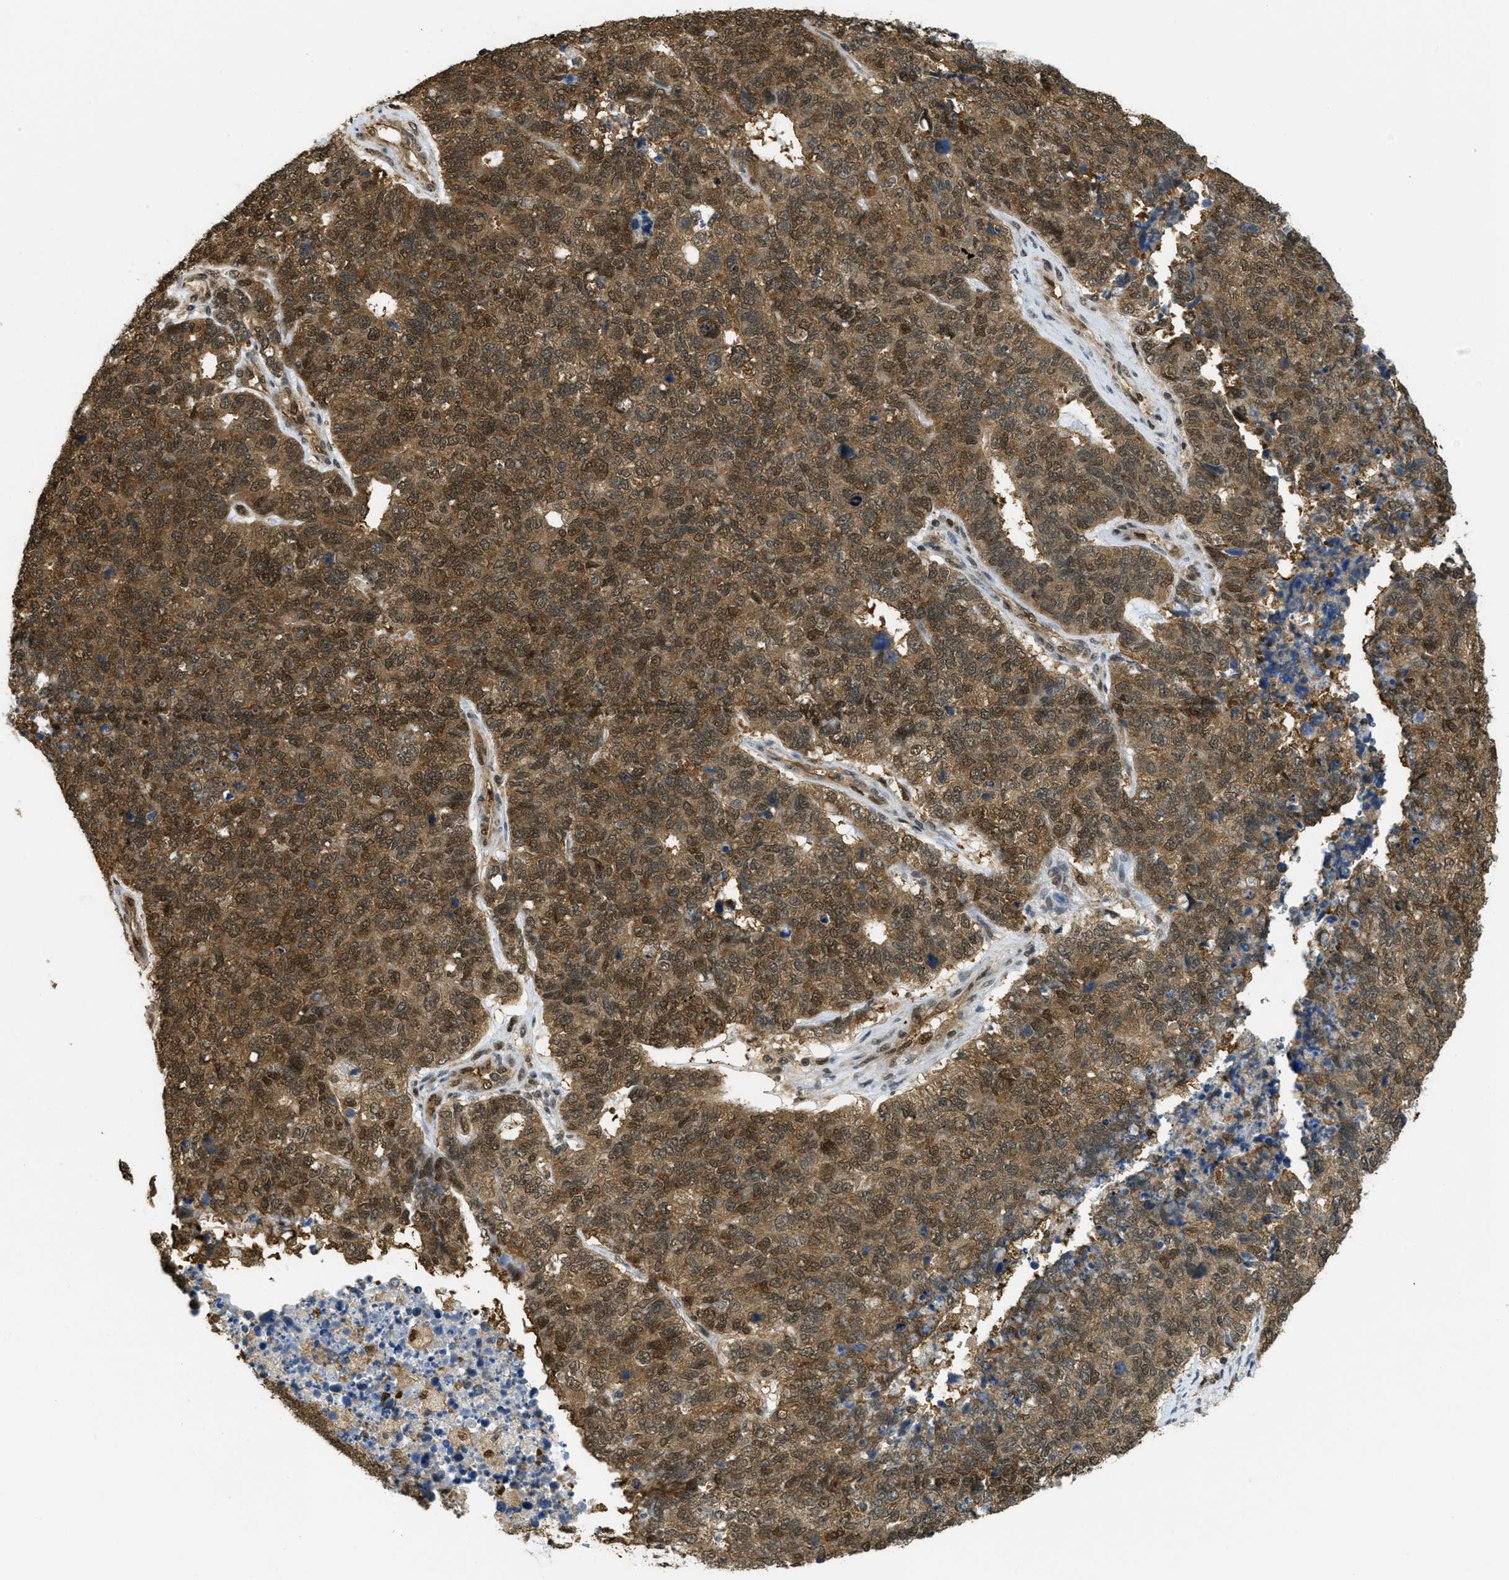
{"staining": {"intensity": "moderate", "quantity": ">75%", "location": "cytoplasmic/membranous,nuclear"}, "tissue": "cervical cancer", "cell_type": "Tumor cells", "image_type": "cancer", "snomed": [{"axis": "morphology", "description": "Squamous cell carcinoma, NOS"}, {"axis": "topography", "description": "Cervix"}], "caption": "Cervical cancer stained with immunohistochemistry (IHC) shows moderate cytoplasmic/membranous and nuclear staining in approximately >75% of tumor cells.", "gene": "PSMC5", "patient": {"sex": "female", "age": 63}}